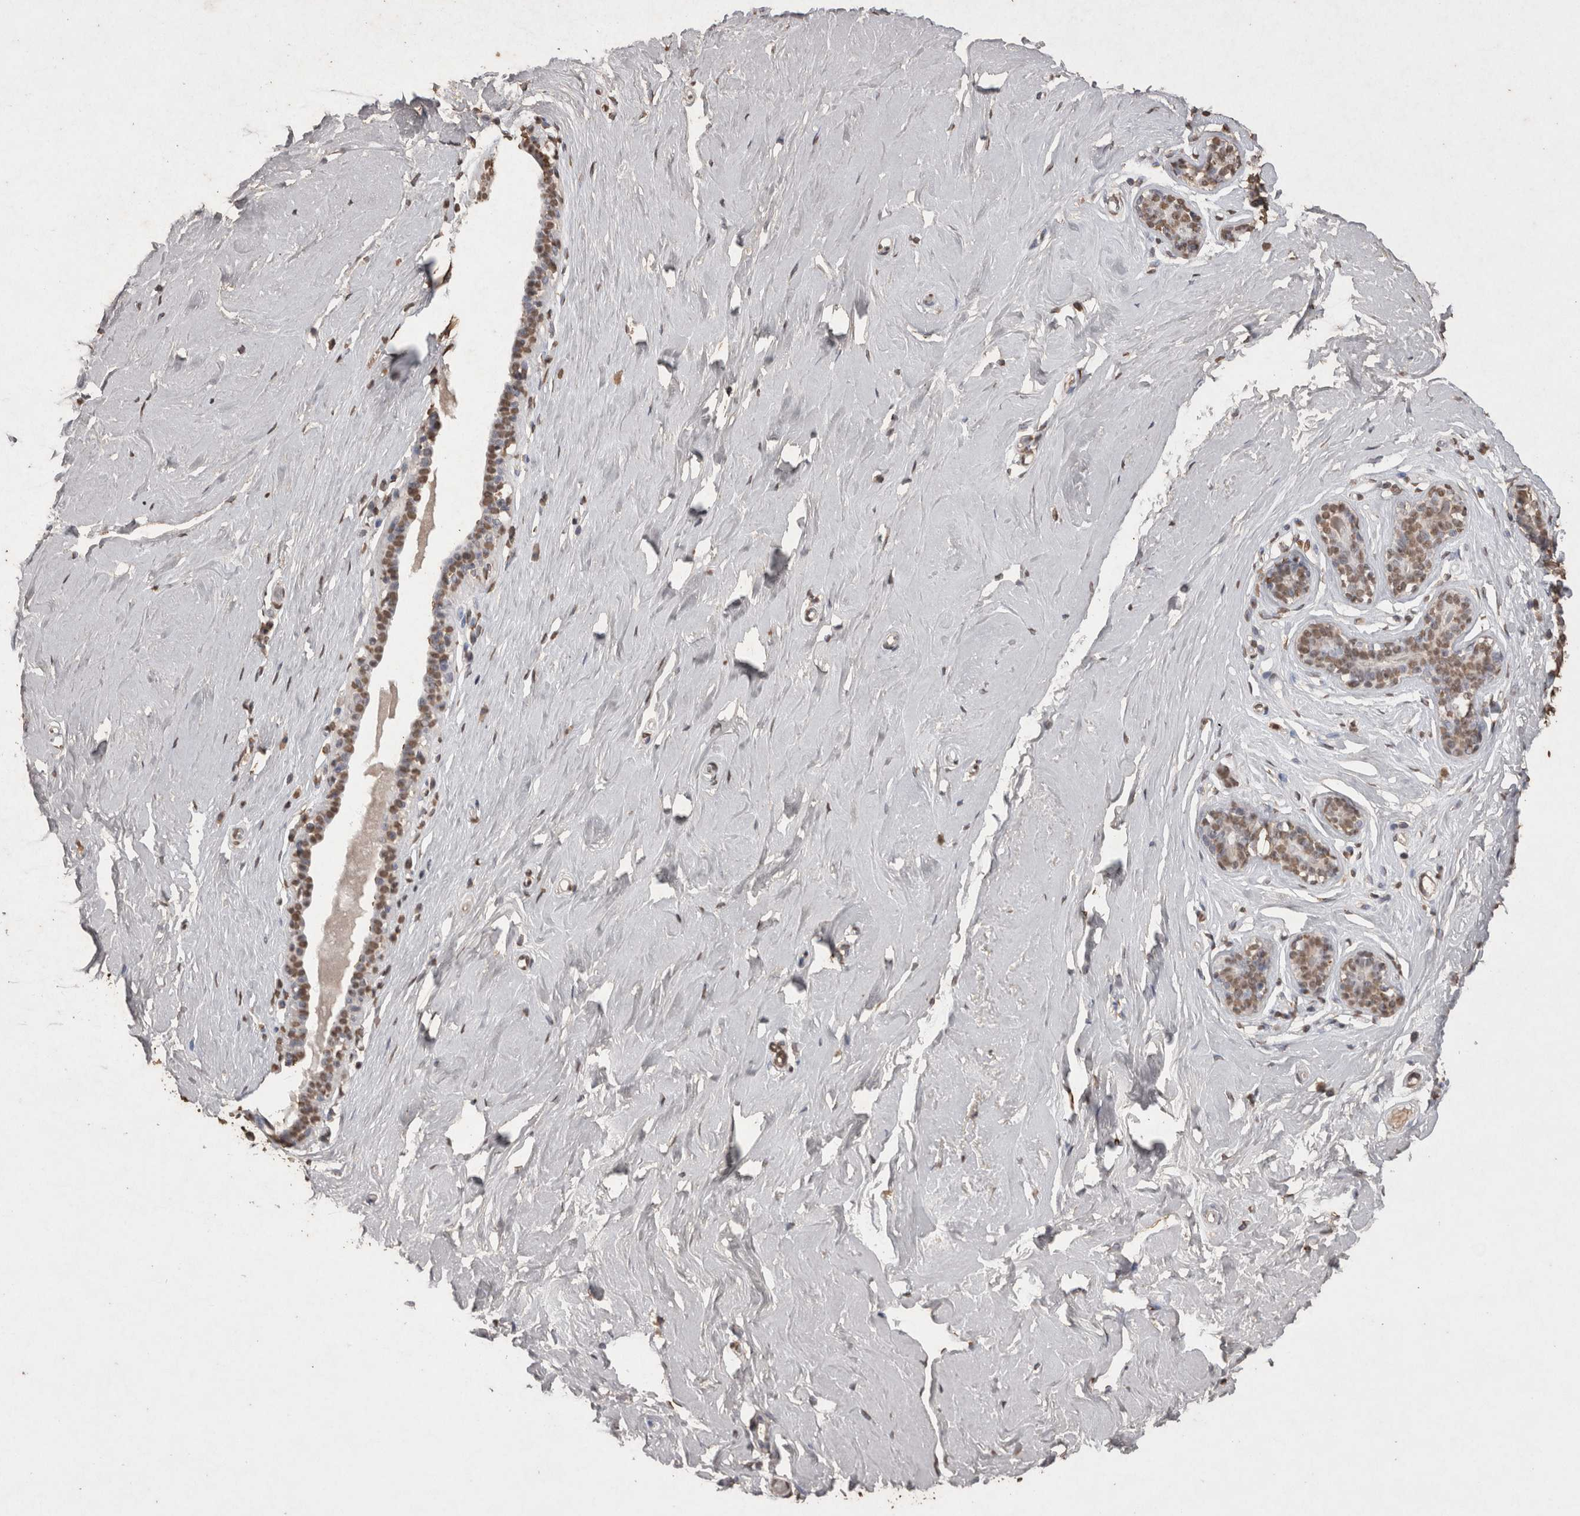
{"staining": {"intensity": "weak", "quantity": "25%-75%", "location": "cytoplasmic/membranous,nuclear"}, "tissue": "breast", "cell_type": "Adipocytes", "image_type": "normal", "snomed": [{"axis": "morphology", "description": "Normal tissue, NOS"}, {"axis": "topography", "description": "Breast"}], "caption": "Protein expression analysis of benign breast displays weak cytoplasmic/membranous,nuclear positivity in about 25%-75% of adipocytes. The staining is performed using DAB (3,3'-diaminobenzidine) brown chromogen to label protein expression. The nuclei are counter-stained blue using hematoxylin.", "gene": "POU5F1", "patient": {"sex": "female", "age": 23}}